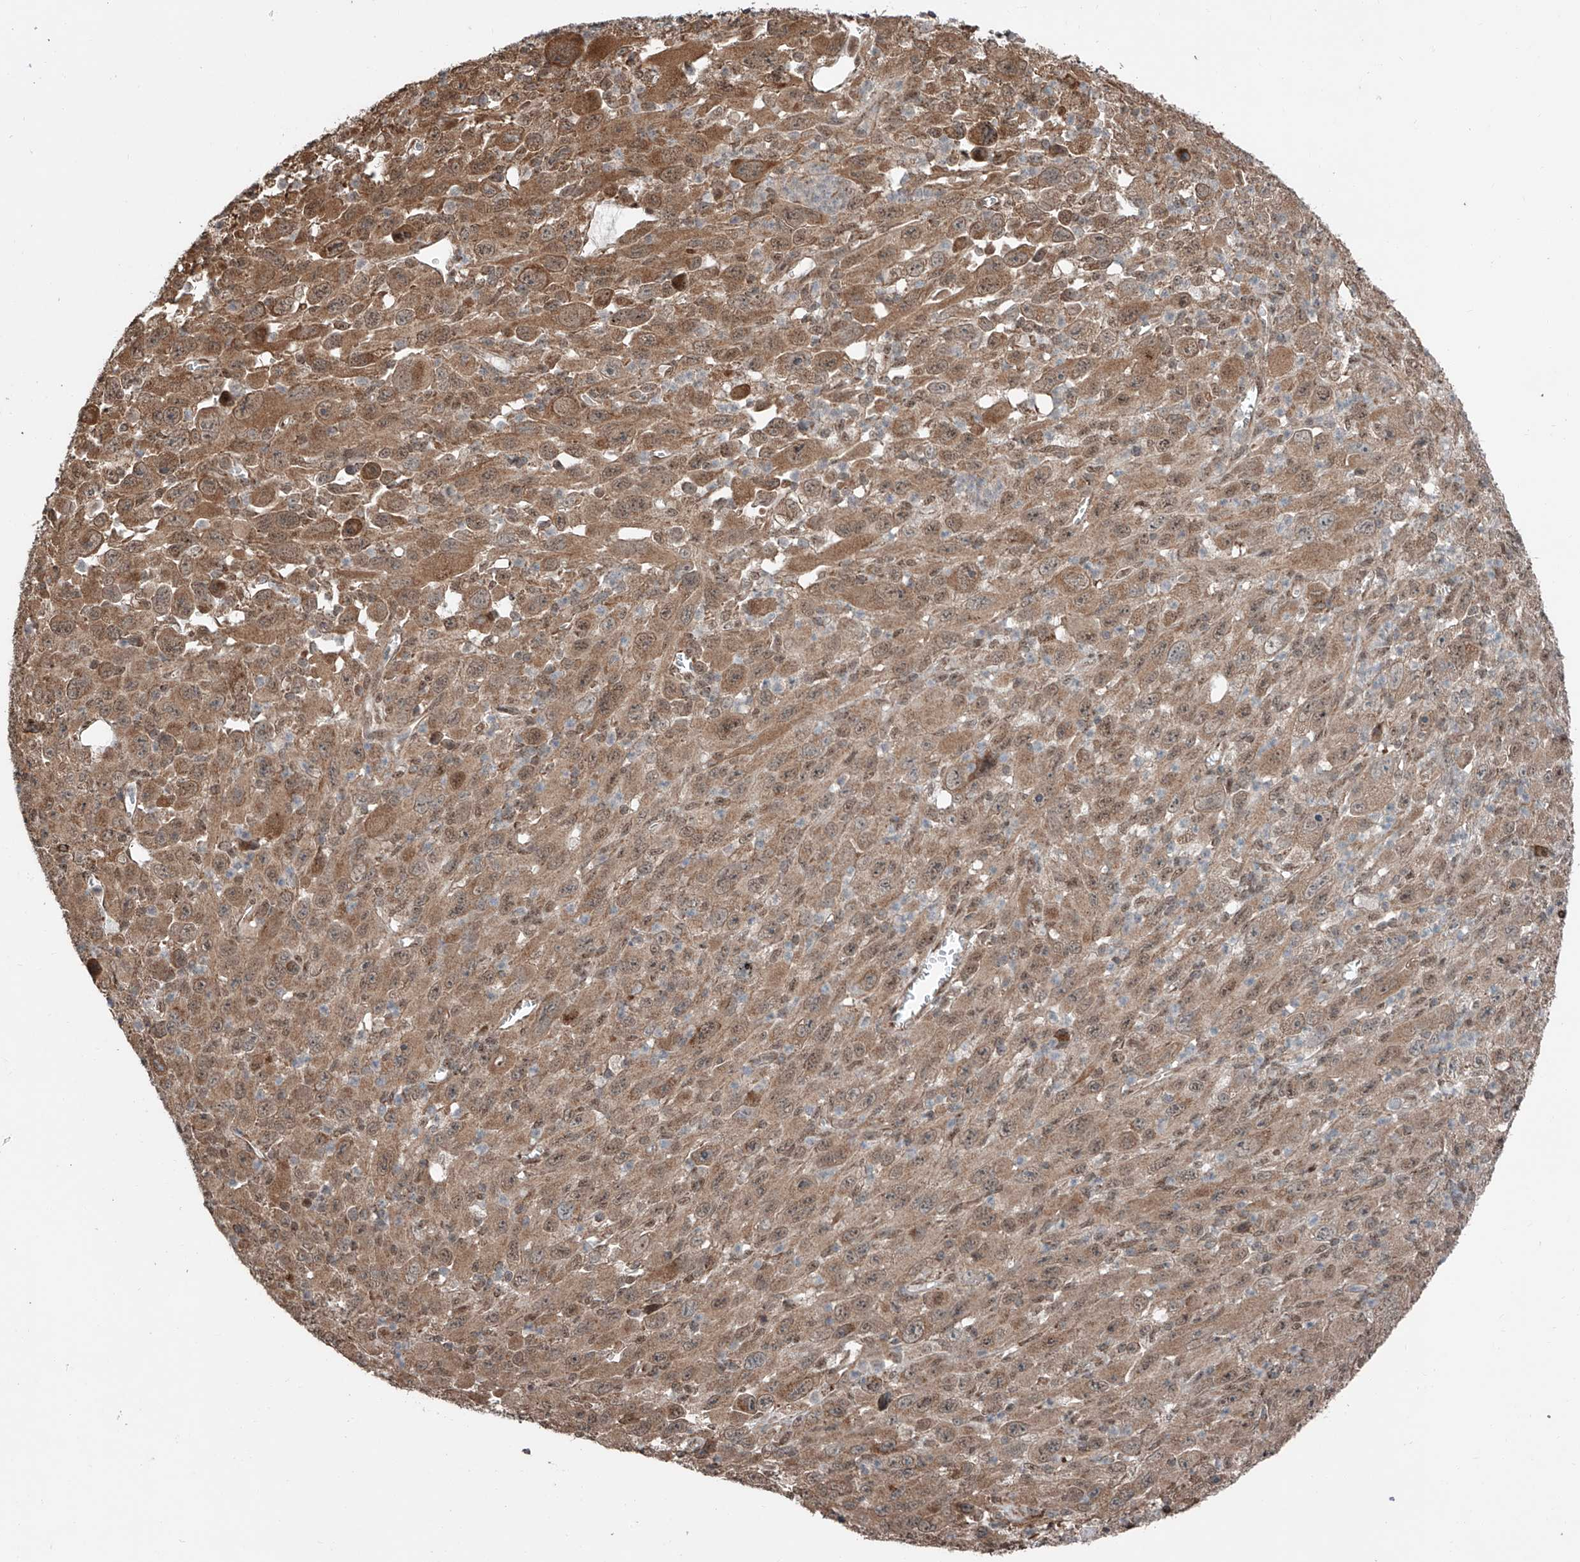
{"staining": {"intensity": "moderate", "quantity": ">75%", "location": "cytoplasmic/membranous,nuclear"}, "tissue": "melanoma", "cell_type": "Tumor cells", "image_type": "cancer", "snomed": [{"axis": "morphology", "description": "Malignant melanoma, Metastatic site"}, {"axis": "topography", "description": "Skin"}], "caption": "This is an image of immunohistochemistry staining of malignant melanoma (metastatic site), which shows moderate positivity in the cytoplasmic/membranous and nuclear of tumor cells.", "gene": "ZNF445", "patient": {"sex": "female", "age": 56}}